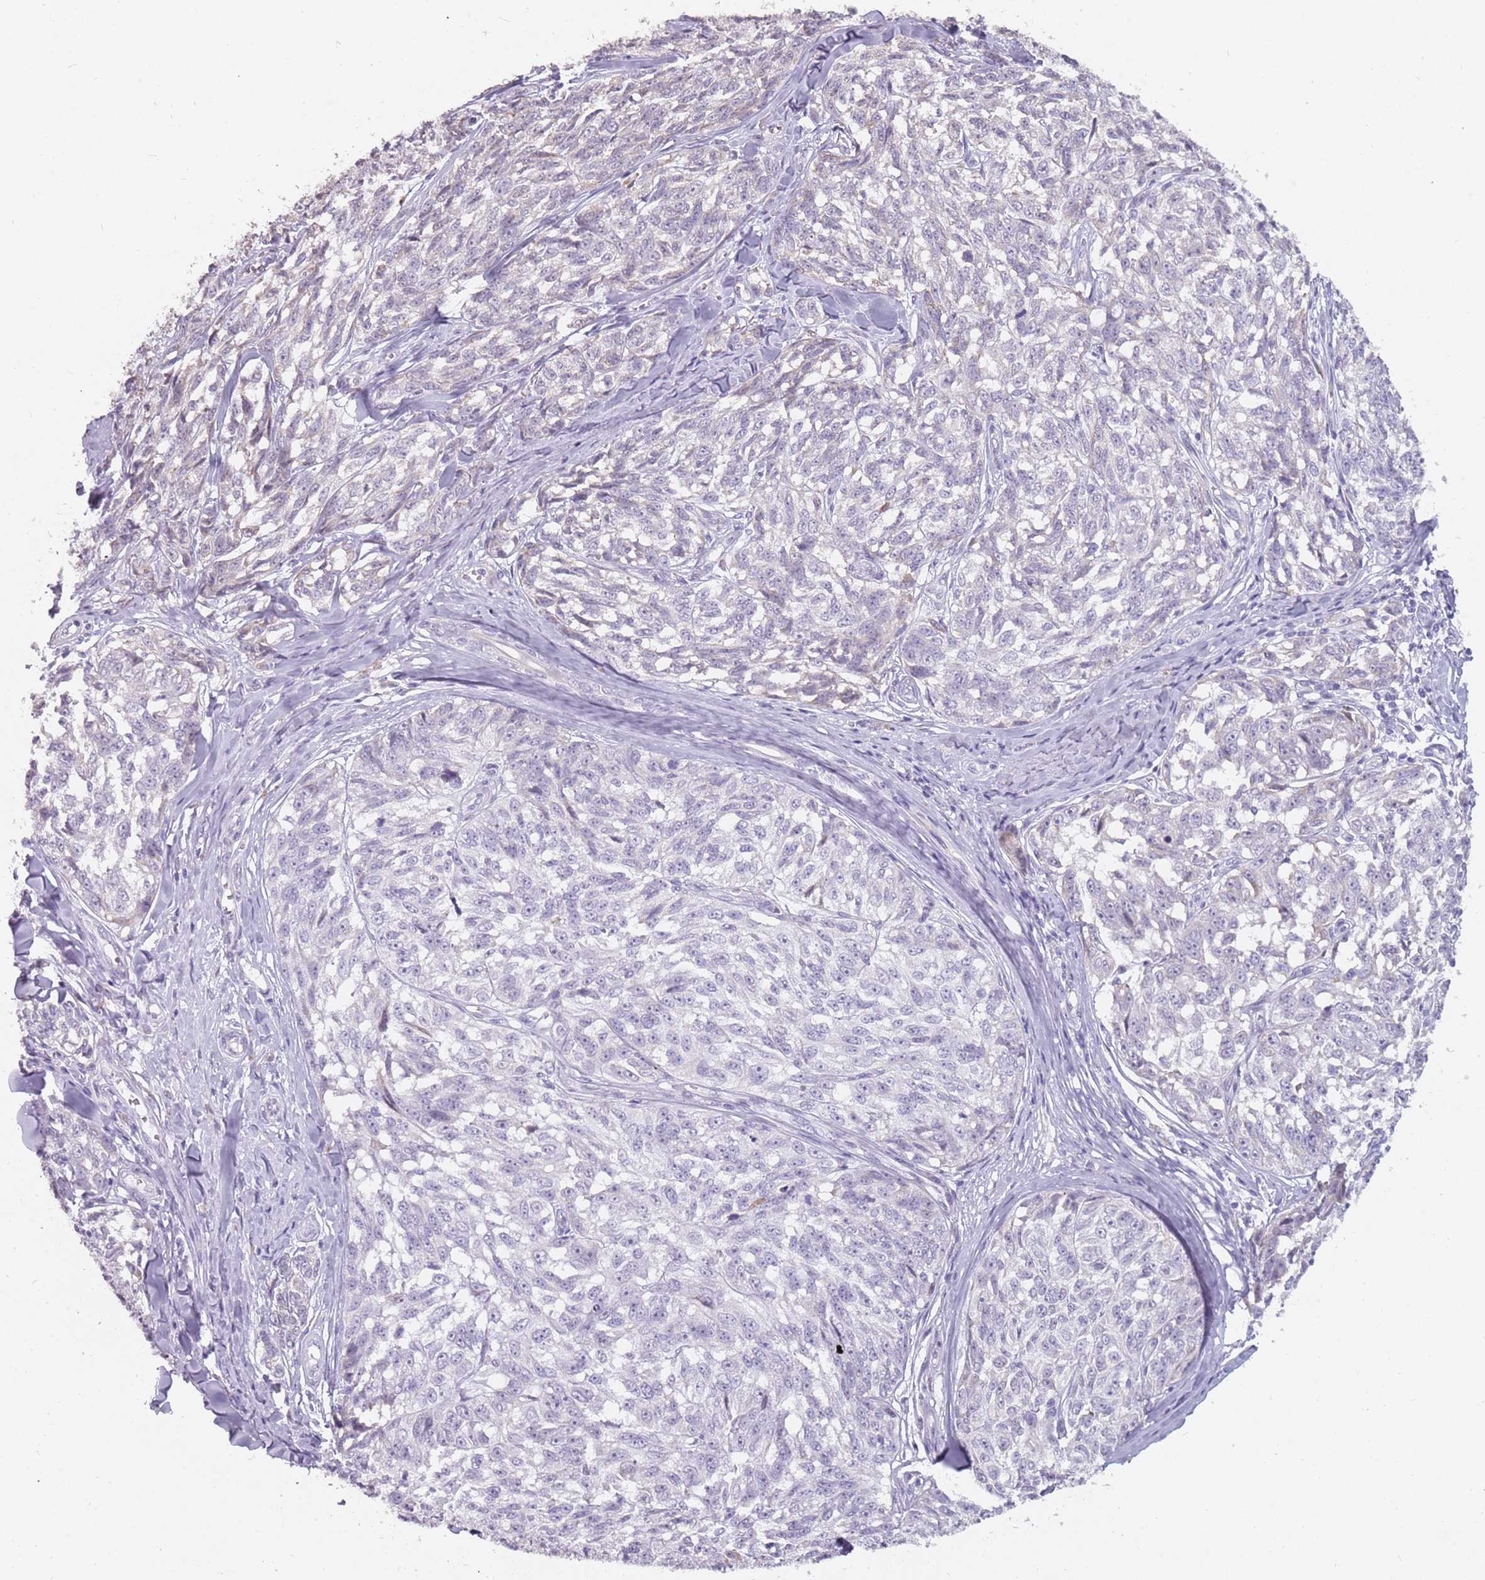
{"staining": {"intensity": "negative", "quantity": "none", "location": "none"}, "tissue": "melanoma", "cell_type": "Tumor cells", "image_type": "cancer", "snomed": [{"axis": "morphology", "description": "Normal tissue, NOS"}, {"axis": "morphology", "description": "Malignant melanoma, NOS"}, {"axis": "topography", "description": "Skin"}], "caption": "Immunohistochemistry photomicrograph of neoplastic tissue: malignant melanoma stained with DAB demonstrates no significant protein positivity in tumor cells. Nuclei are stained in blue.", "gene": "DDX4", "patient": {"sex": "female", "age": 64}}